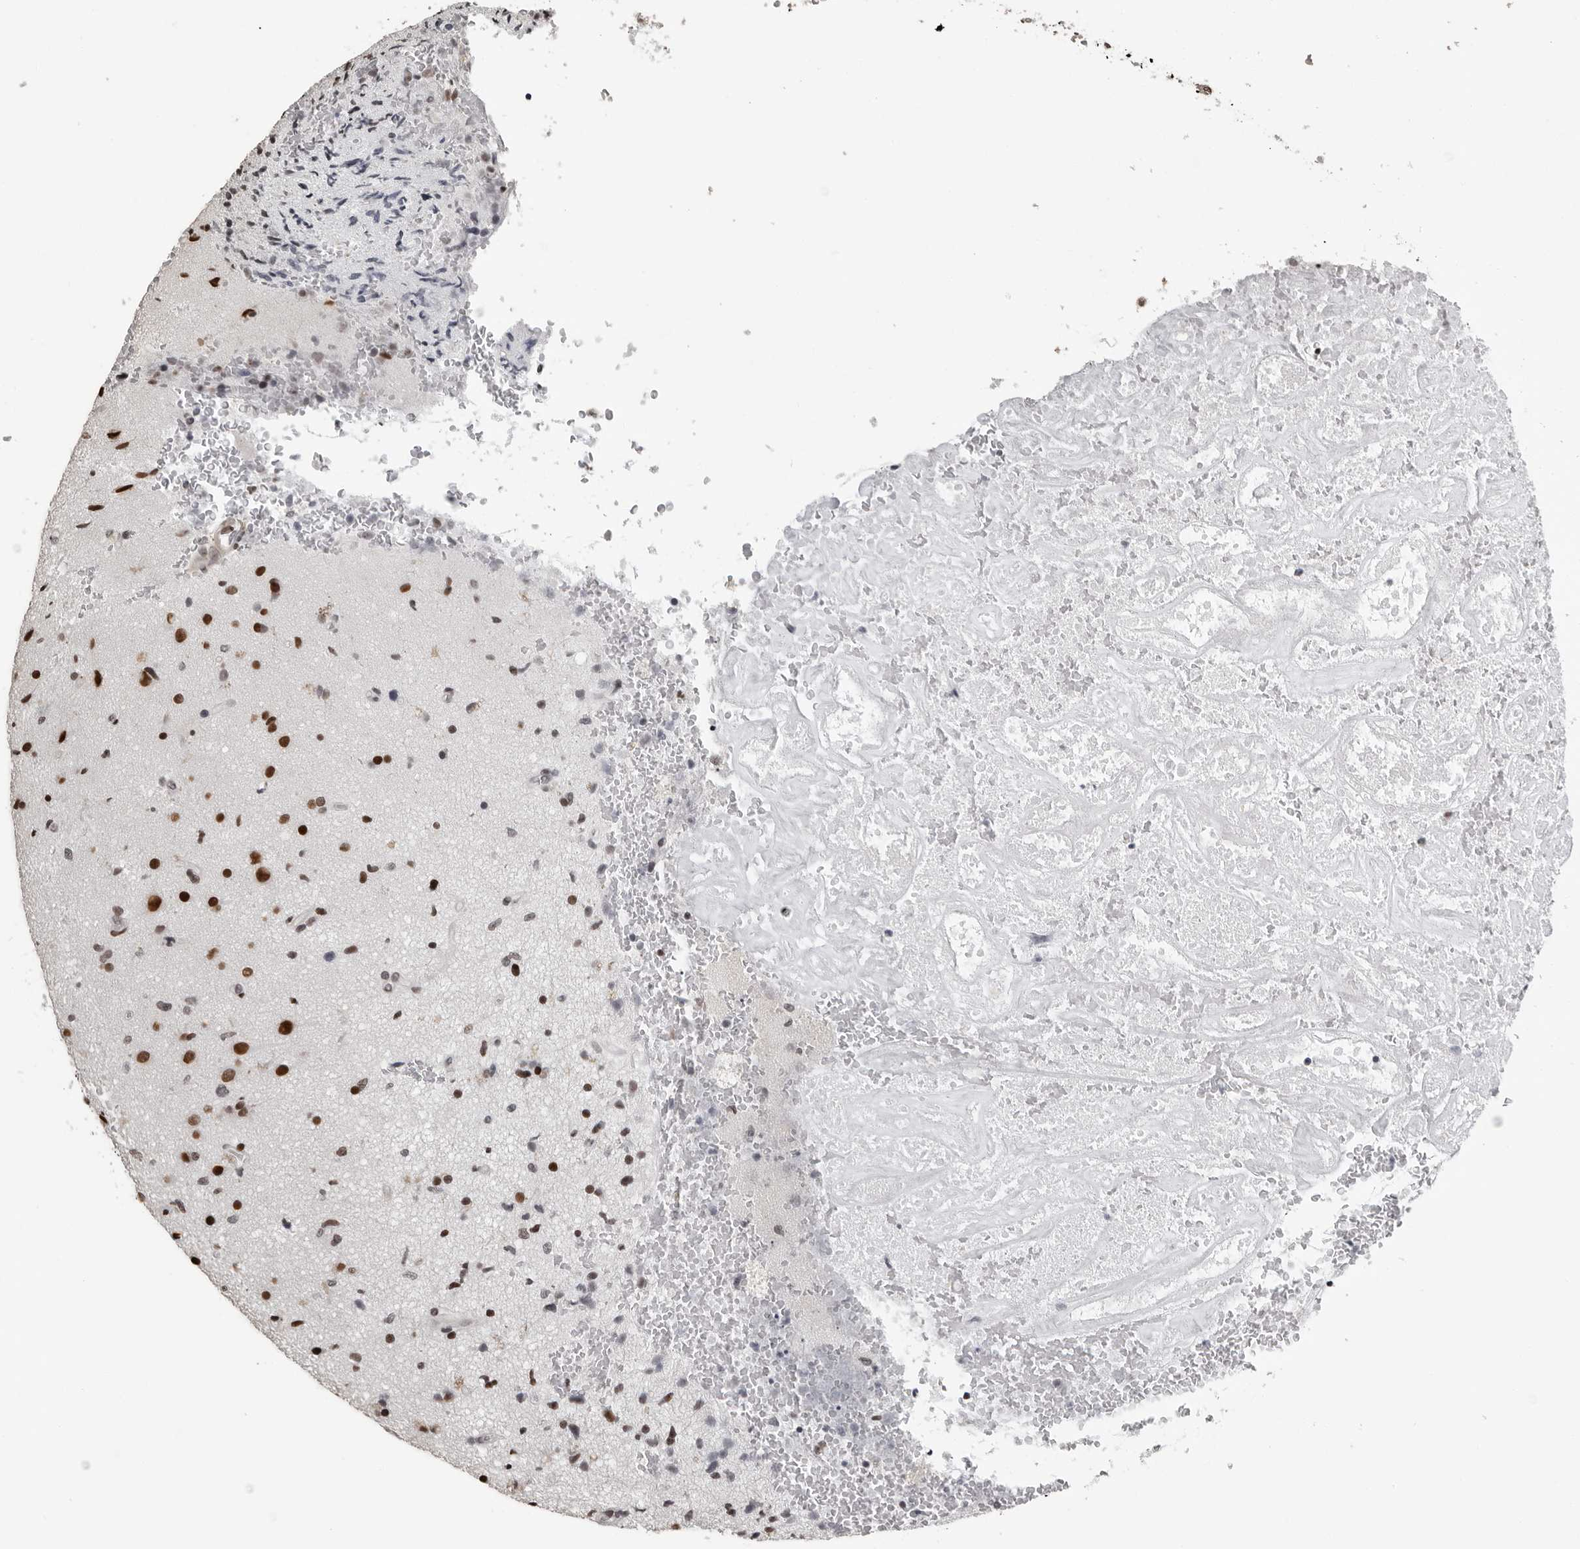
{"staining": {"intensity": "strong", "quantity": "<25%", "location": "nuclear"}, "tissue": "glioma", "cell_type": "Tumor cells", "image_type": "cancer", "snomed": [{"axis": "morphology", "description": "Glioma, malignant, High grade"}, {"axis": "topography", "description": "Brain"}], "caption": "A histopathology image of human high-grade glioma (malignant) stained for a protein reveals strong nuclear brown staining in tumor cells.", "gene": "ORC1", "patient": {"sex": "male", "age": 72}}